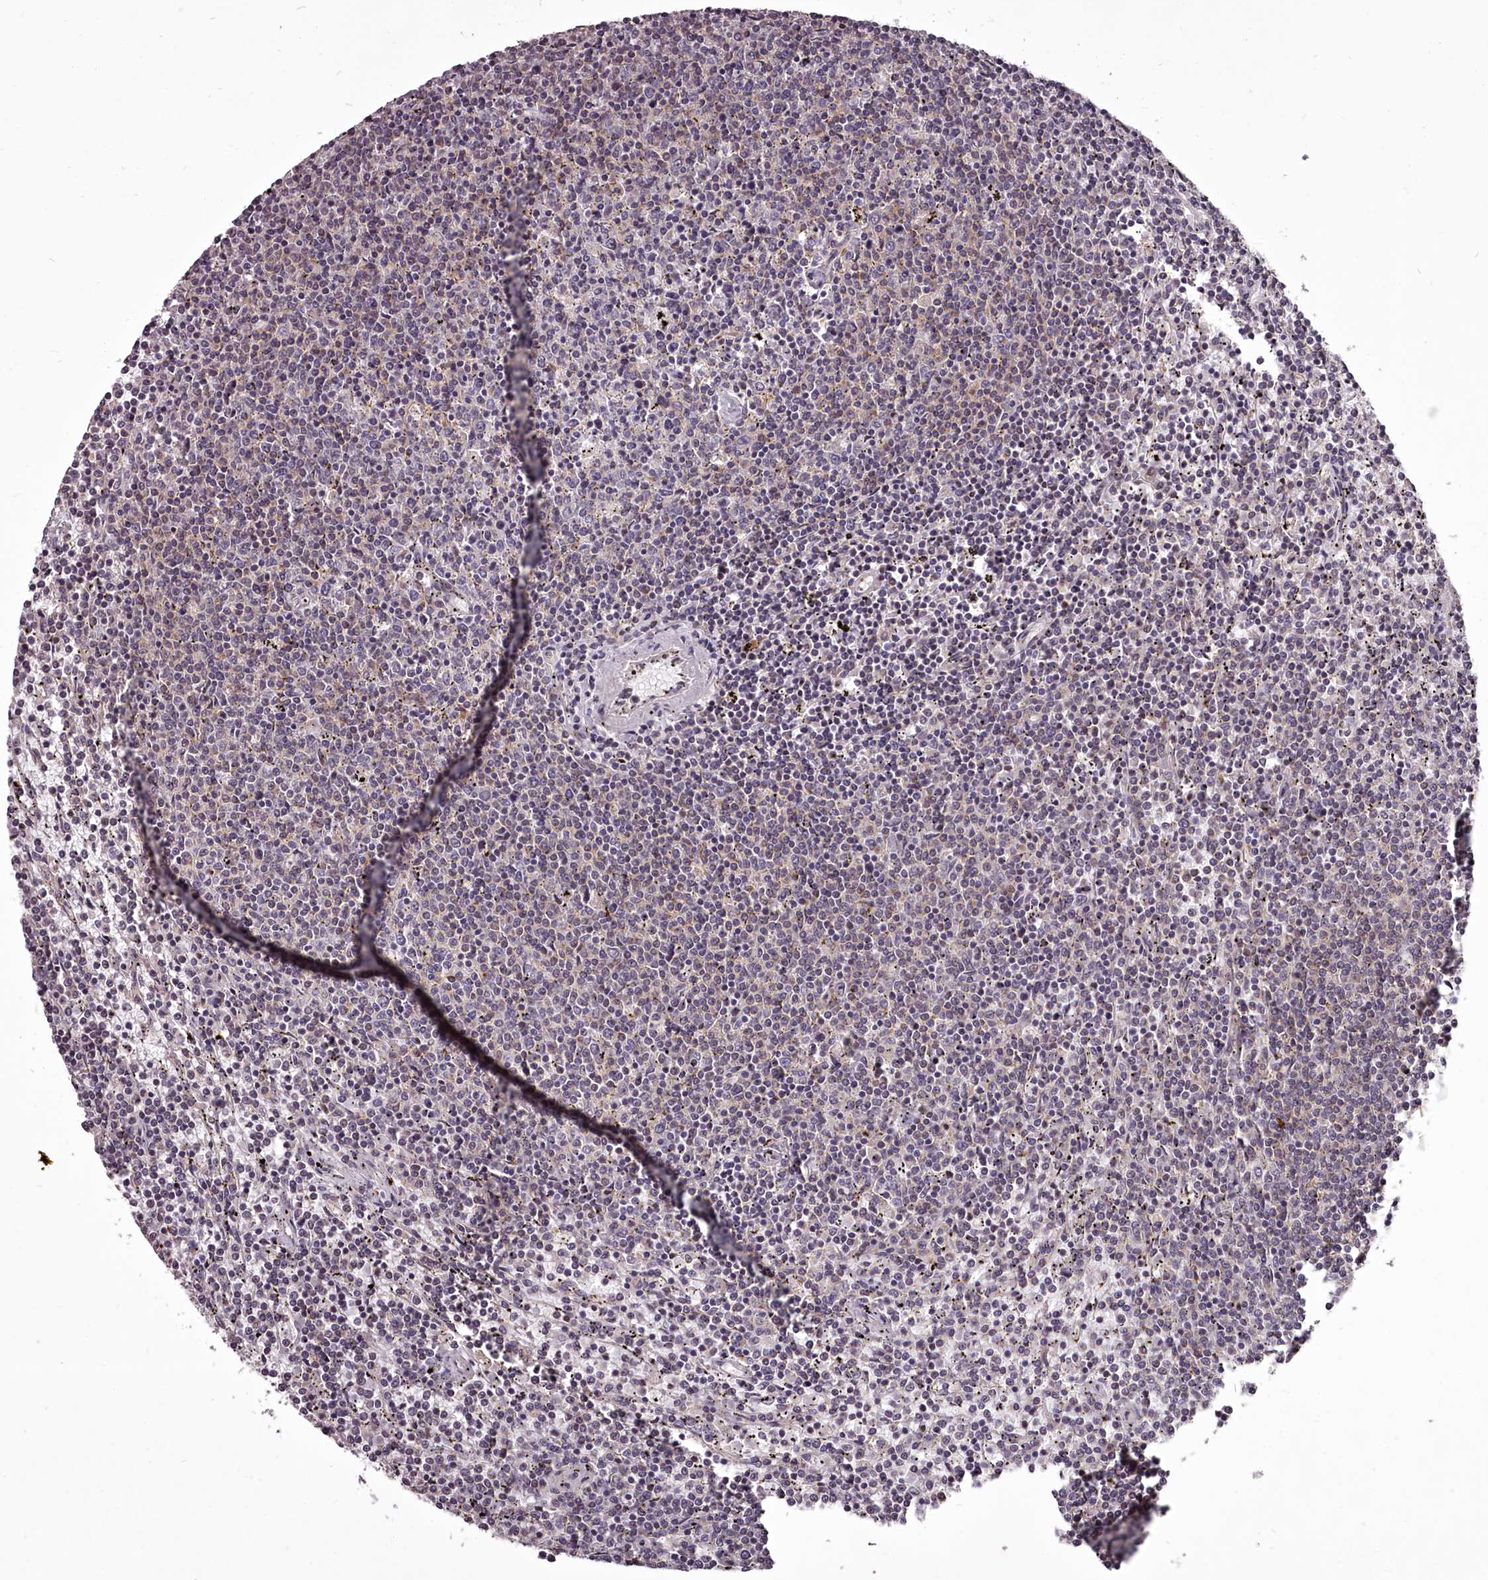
{"staining": {"intensity": "negative", "quantity": "none", "location": "none"}, "tissue": "lymphoma", "cell_type": "Tumor cells", "image_type": "cancer", "snomed": [{"axis": "morphology", "description": "Malignant lymphoma, non-Hodgkin's type, Low grade"}, {"axis": "topography", "description": "Spleen"}], "caption": "Micrograph shows no significant protein expression in tumor cells of lymphoma.", "gene": "STX6", "patient": {"sex": "female", "age": 50}}